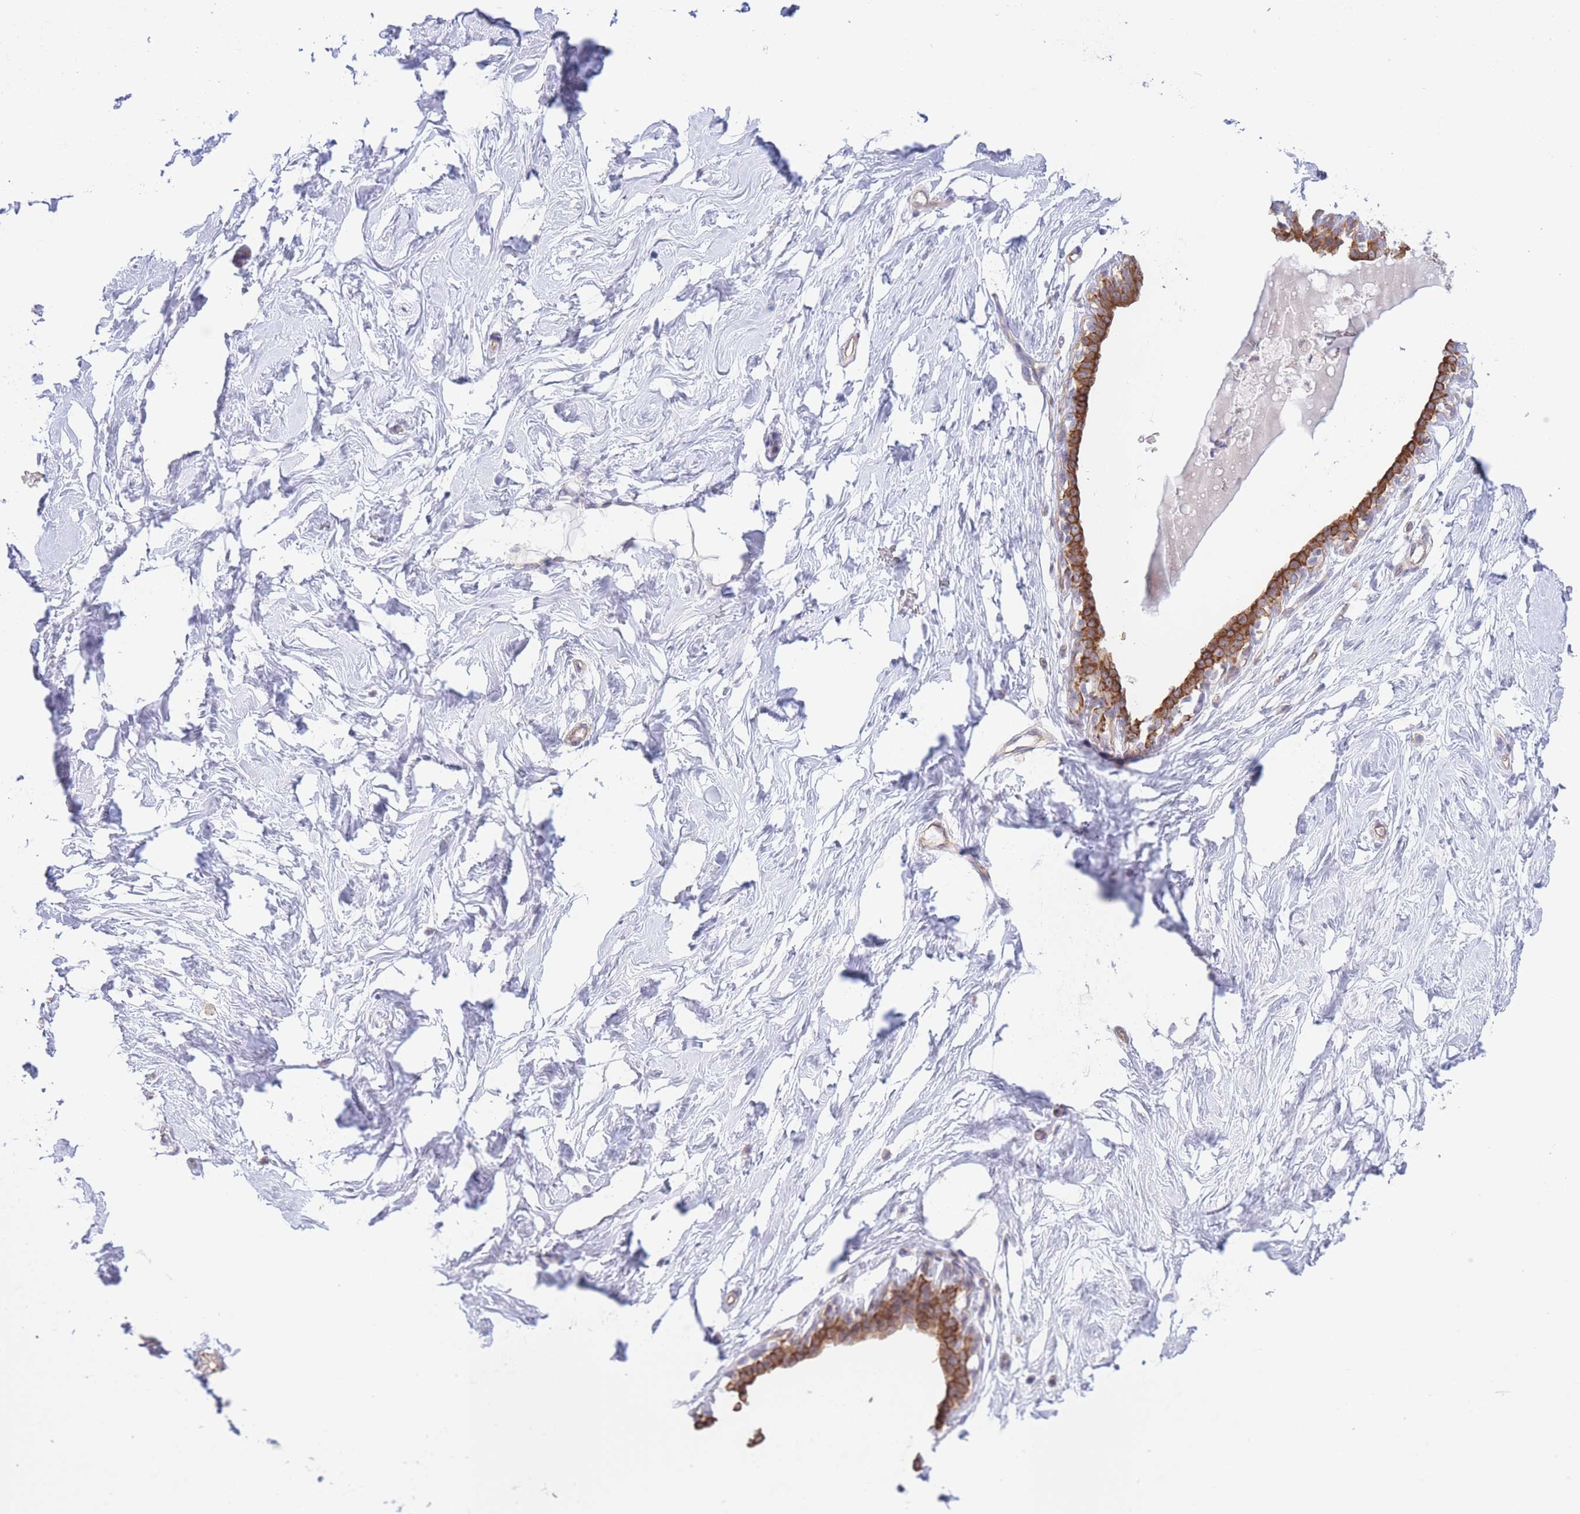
{"staining": {"intensity": "negative", "quantity": "none", "location": "none"}, "tissue": "breast", "cell_type": "Adipocytes", "image_type": "normal", "snomed": [{"axis": "morphology", "description": "Normal tissue, NOS"}, {"axis": "morphology", "description": "Adenoma, NOS"}, {"axis": "topography", "description": "Breast"}], "caption": "IHC micrograph of benign breast stained for a protein (brown), which shows no expression in adipocytes.", "gene": "MRPS31", "patient": {"sex": "female", "age": 23}}